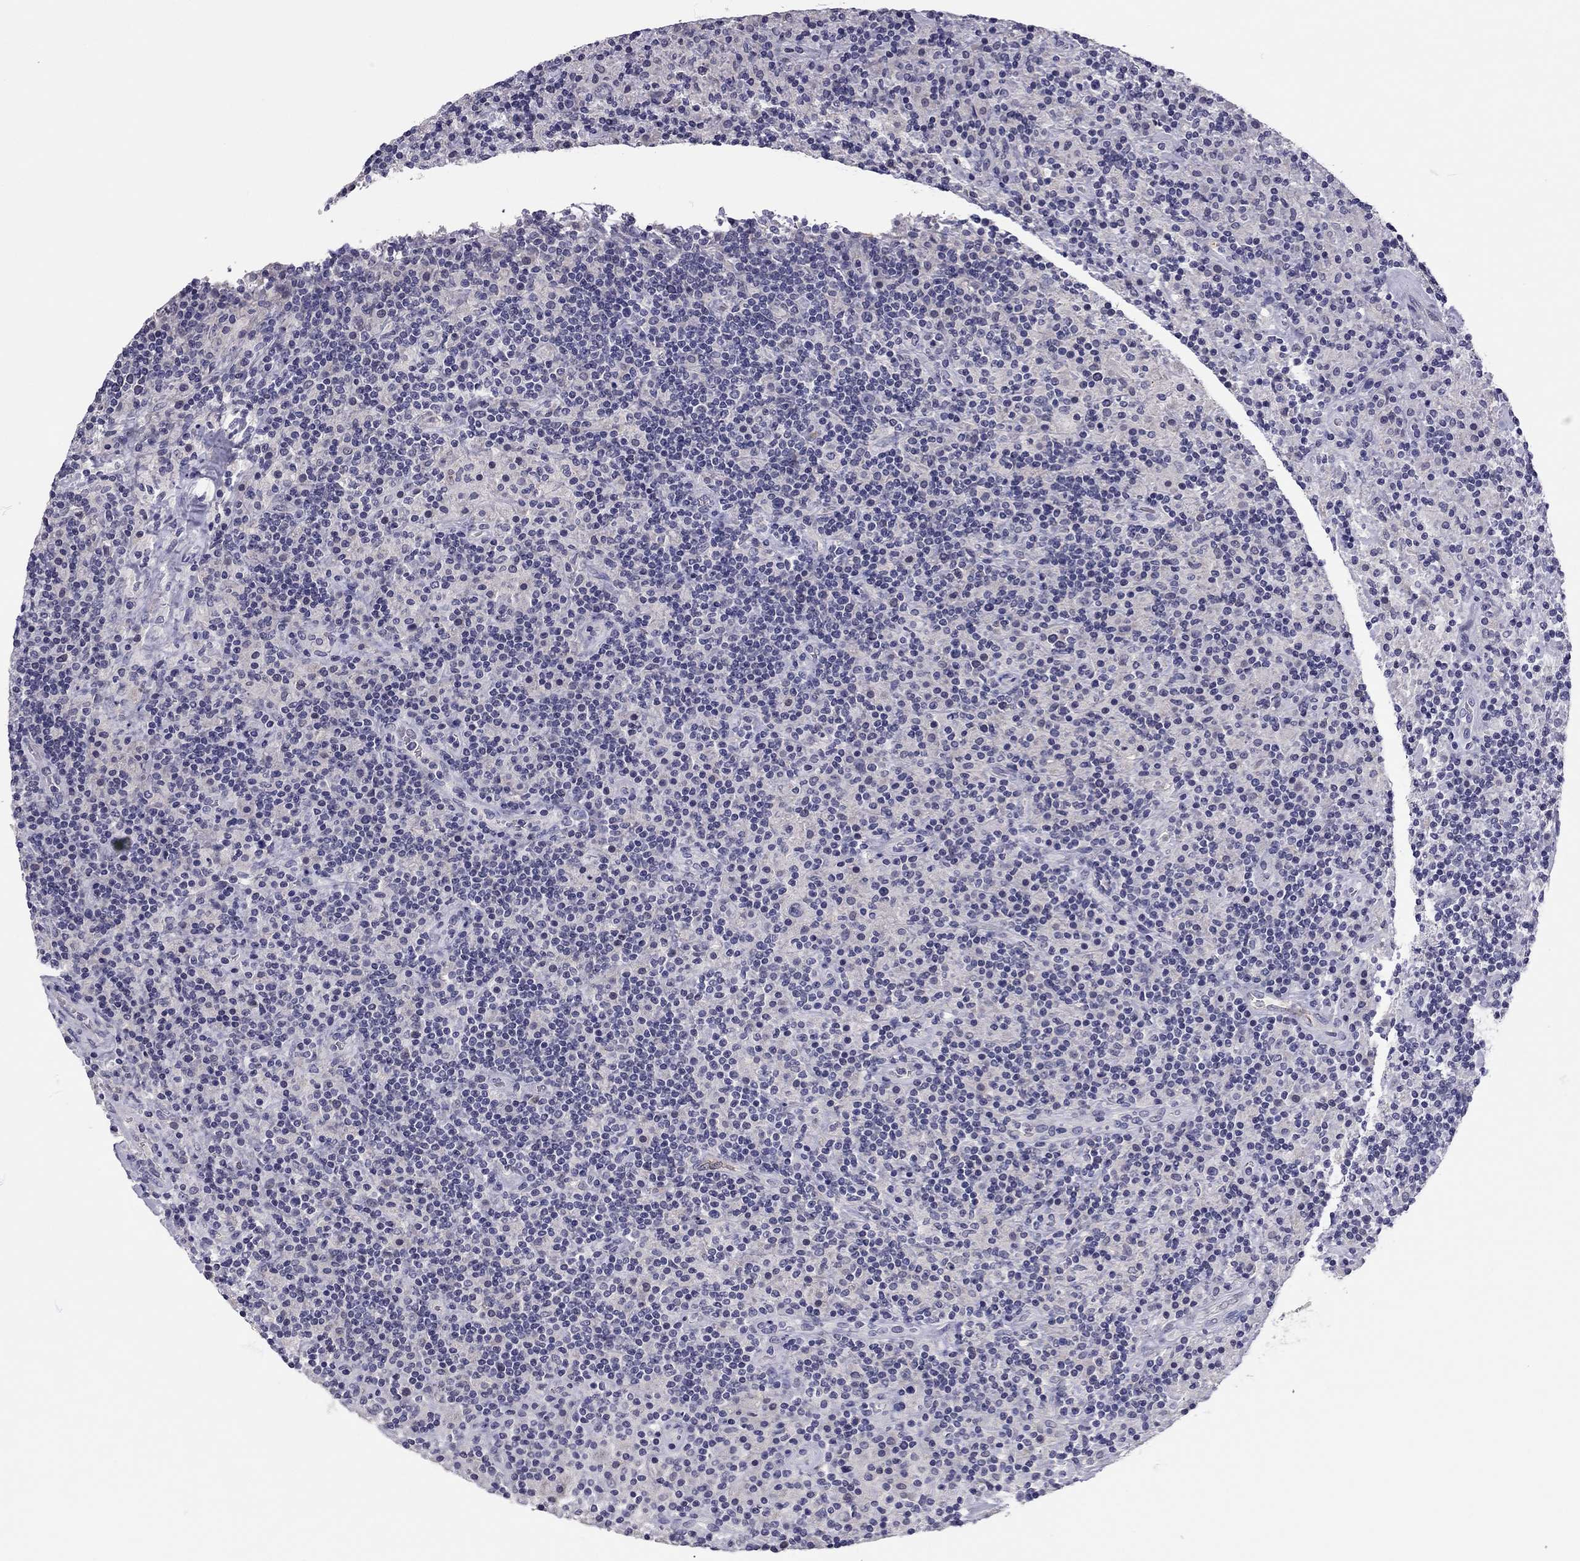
{"staining": {"intensity": "negative", "quantity": "none", "location": "none"}, "tissue": "lymphoma", "cell_type": "Tumor cells", "image_type": "cancer", "snomed": [{"axis": "morphology", "description": "Hodgkin's disease, NOS"}, {"axis": "topography", "description": "Lymph node"}], "caption": "Immunohistochemistry of human Hodgkin's disease reveals no expression in tumor cells.", "gene": "SCARB1", "patient": {"sex": "male", "age": 70}}